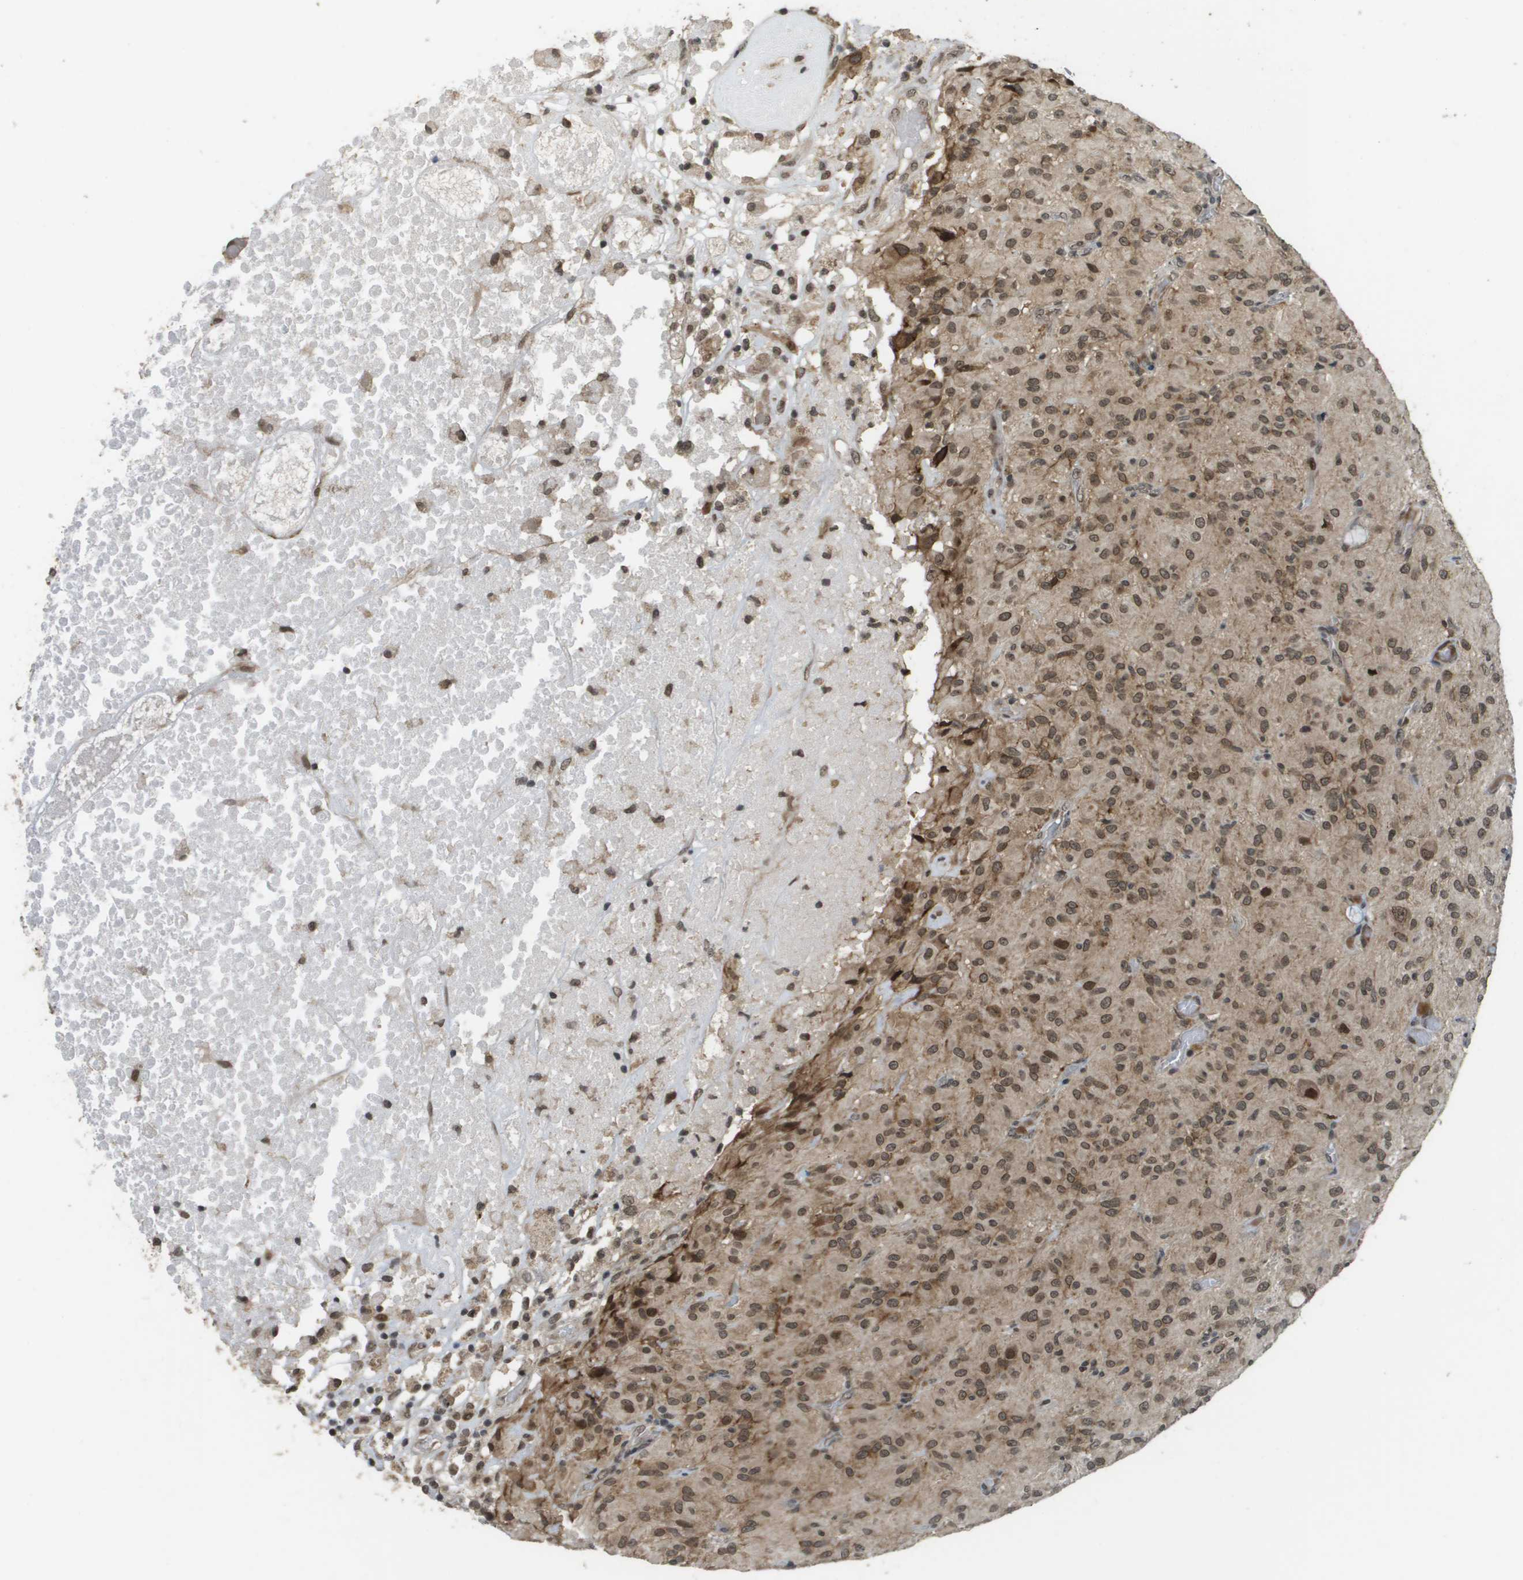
{"staining": {"intensity": "moderate", "quantity": ">75%", "location": "nuclear"}, "tissue": "glioma", "cell_type": "Tumor cells", "image_type": "cancer", "snomed": [{"axis": "morphology", "description": "Glioma, malignant, High grade"}, {"axis": "topography", "description": "Brain"}], "caption": "Immunohistochemistry (IHC) (DAB) staining of glioma demonstrates moderate nuclear protein positivity in about >75% of tumor cells.", "gene": "KAT5", "patient": {"sex": "female", "age": 59}}